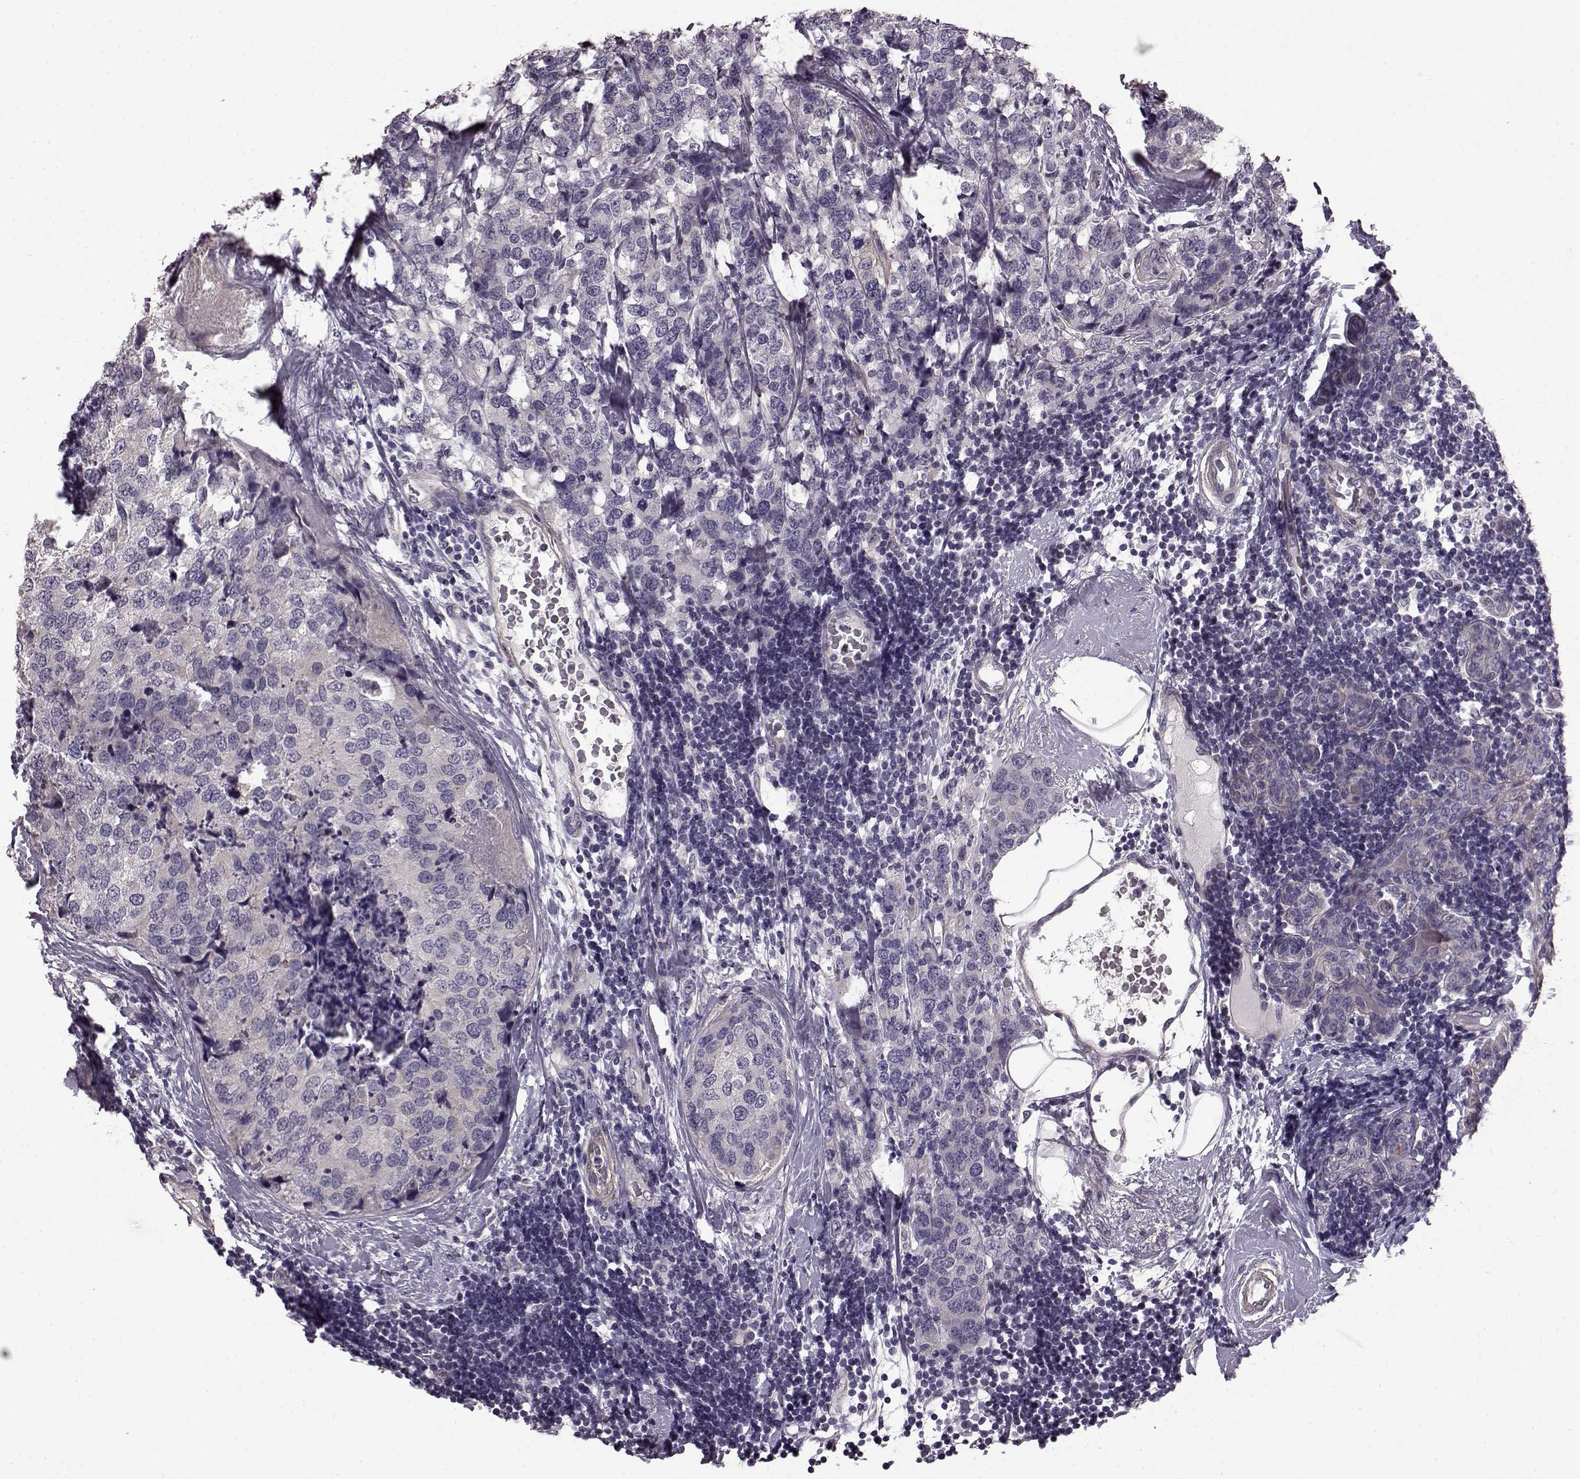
{"staining": {"intensity": "negative", "quantity": "none", "location": "none"}, "tissue": "breast cancer", "cell_type": "Tumor cells", "image_type": "cancer", "snomed": [{"axis": "morphology", "description": "Lobular carcinoma"}, {"axis": "topography", "description": "Breast"}], "caption": "An immunohistochemistry (IHC) histopathology image of lobular carcinoma (breast) is shown. There is no staining in tumor cells of lobular carcinoma (breast).", "gene": "GRK1", "patient": {"sex": "female", "age": 59}}